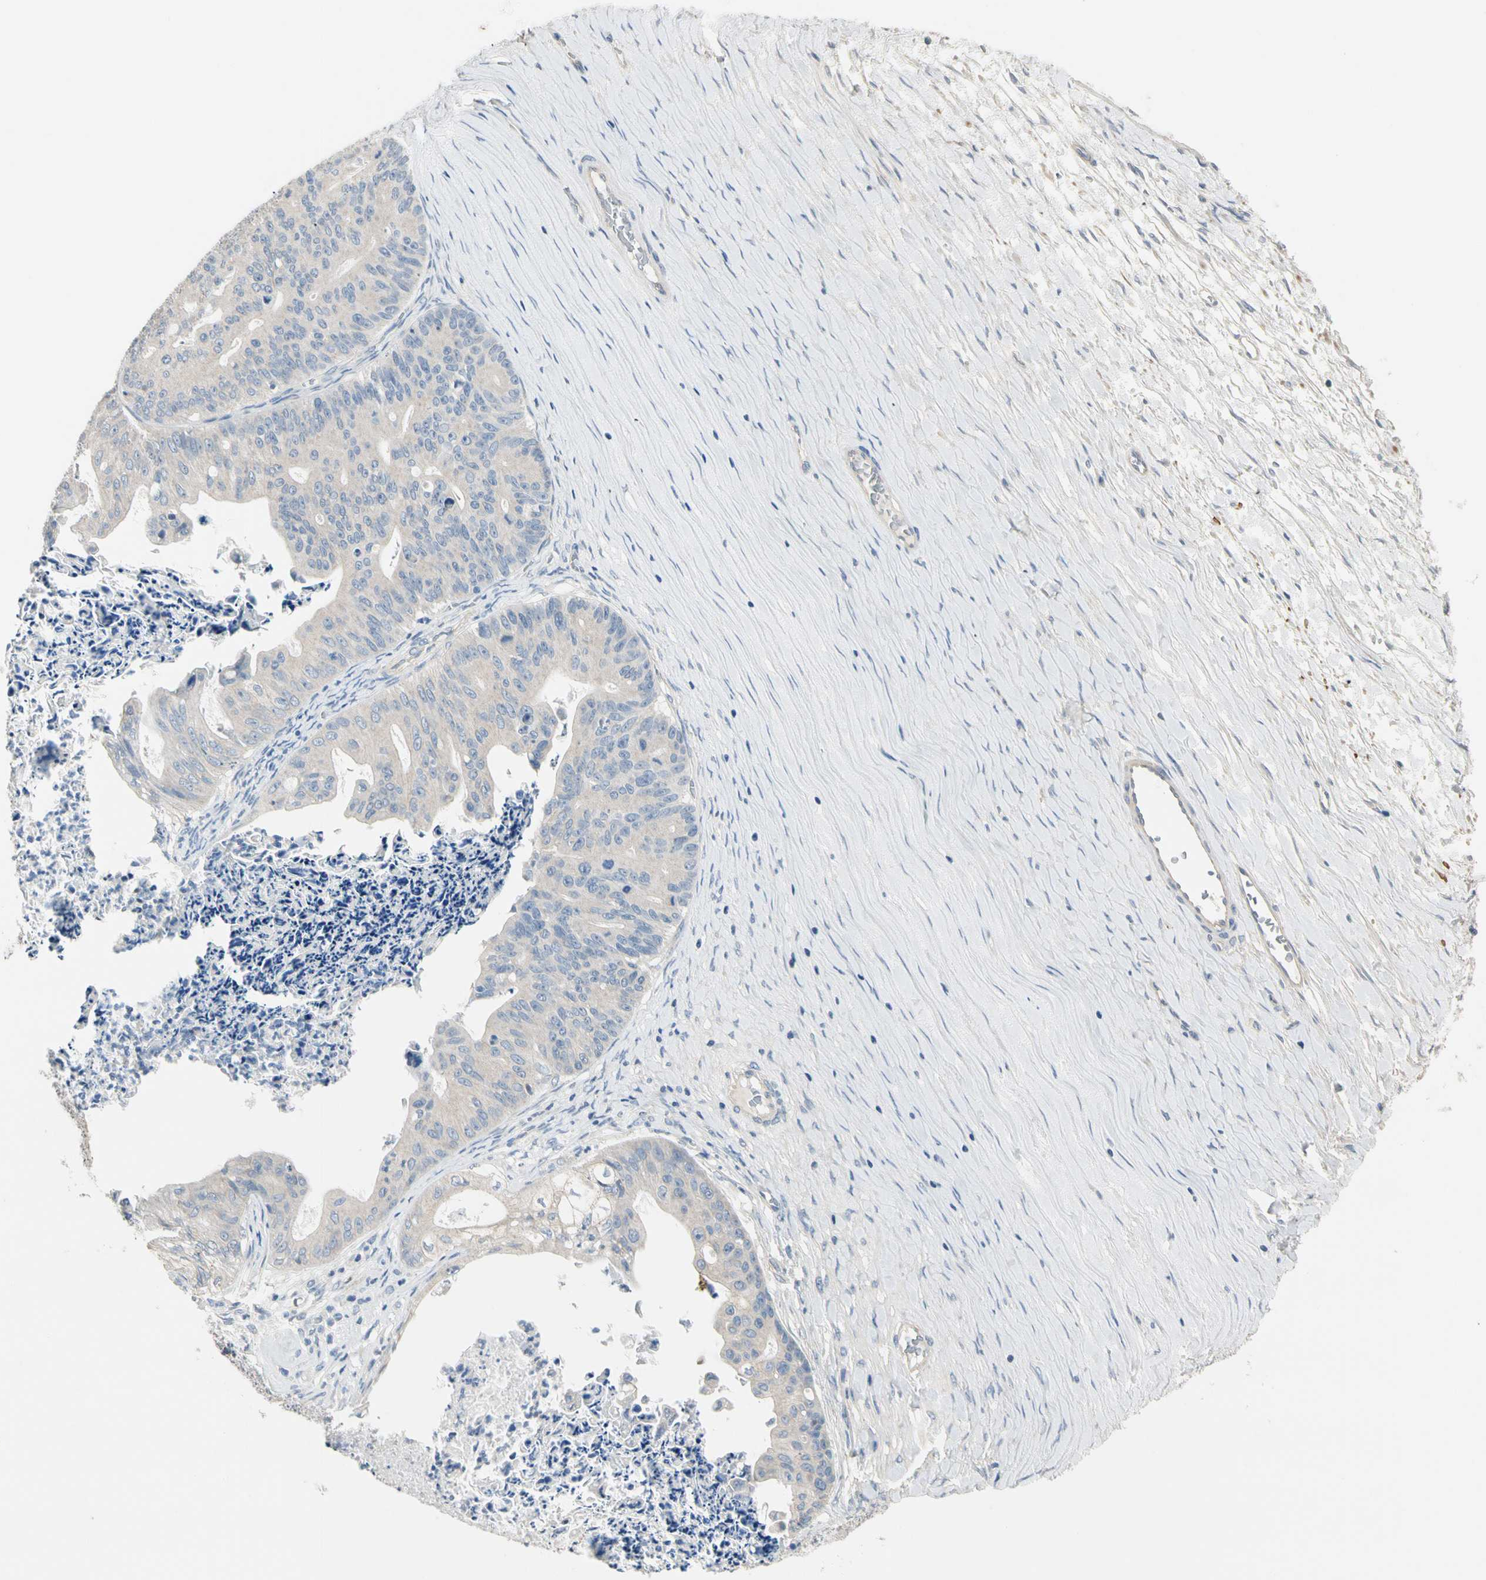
{"staining": {"intensity": "weak", "quantity": "<25%", "location": "cytoplasmic/membranous"}, "tissue": "ovarian cancer", "cell_type": "Tumor cells", "image_type": "cancer", "snomed": [{"axis": "morphology", "description": "Cystadenocarcinoma, mucinous, NOS"}, {"axis": "topography", "description": "Ovary"}], "caption": "A high-resolution micrograph shows immunohistochemistry staining of ovarian mucinous cystadenocarcinoma, which reveals no significant positivity in tumor cells.", "gene": "GPR153", "patient": {"sex": "female", "age": 37}}